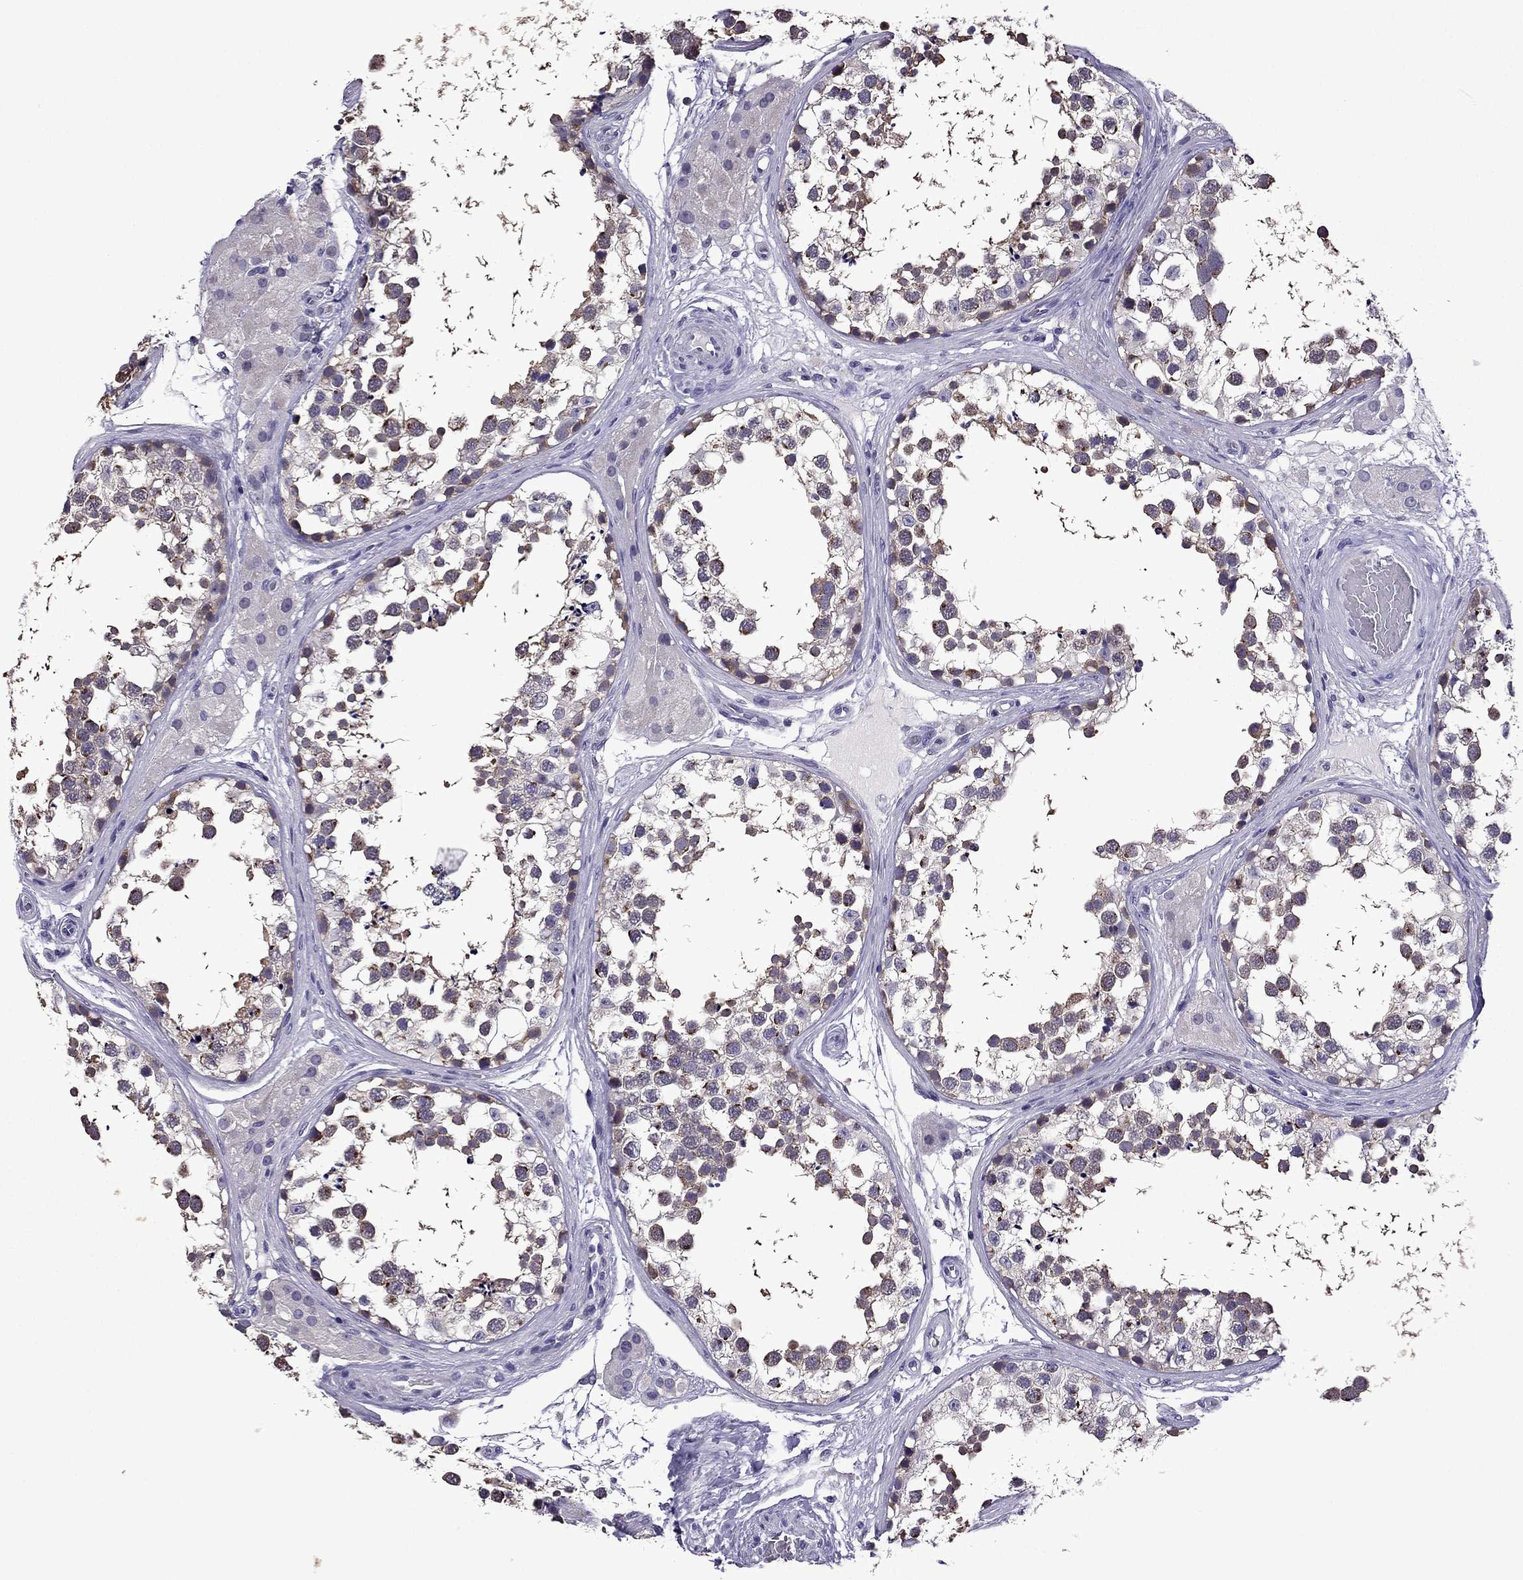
{"staining": {"intensity": "moderate", "quantity": "25%-75%", "location": "cytoplasmic/membranous"}, "tissue": "testis", "cell_type": "Cells in seminiferous ducts", "image_type": "normal", "snomed": [{"axis": "morphology", "description": "Normal tissue, NOS"}, {"axis": "morphology", "description": "Seminoma, NOS"}, {"axis": "topography", "description": "Testis"}], "caption": "Immunohistochemical staining of benign human testis demonstrates 25%-75% levels of moderate cytoplasmic/membranous protein positivity in about 25%-75% of cells in seminiferous ducts.", "gene": "TTN", "patient": {"sex": "male", "age": 65}}